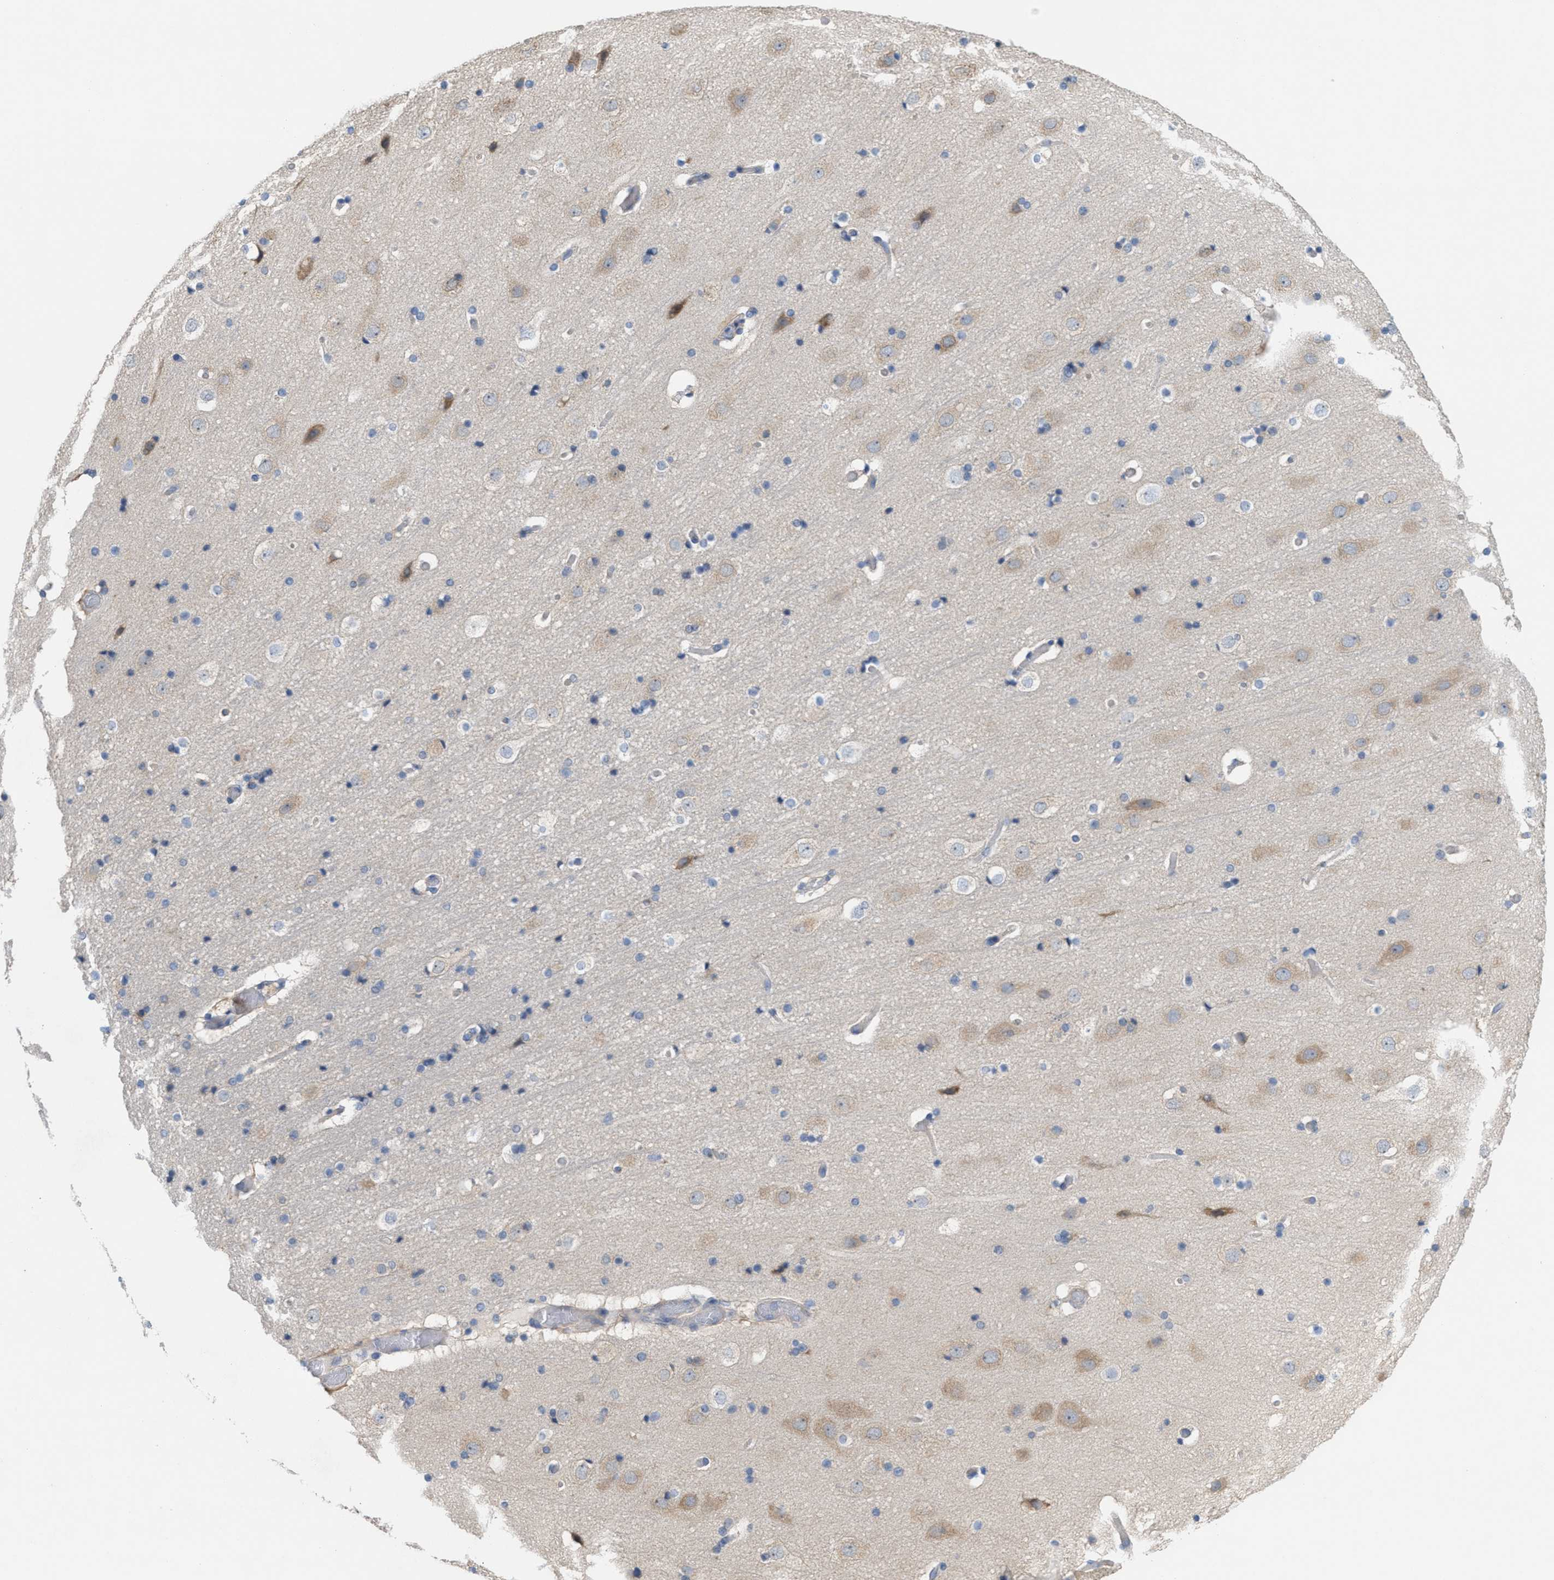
{"staining": {"intensity": "negative", "quantity": "none", "location": "none"}, "tissue": "cerebral cortex", "cell_type": "Endothelial cells", "image_type": "normal", "snomed": [{"axis": "morphology", "description": "Normal tissue, NOS"}, {"axis": "topography", "description": "Cerebral cortex"}], "caption": "This is an immunohistochemistry micrograph of normal cerebral cortex. There is no expression in endothelial cells.", "gene": "UBAP2", "patient": {"sex": "male", "age": 57}}